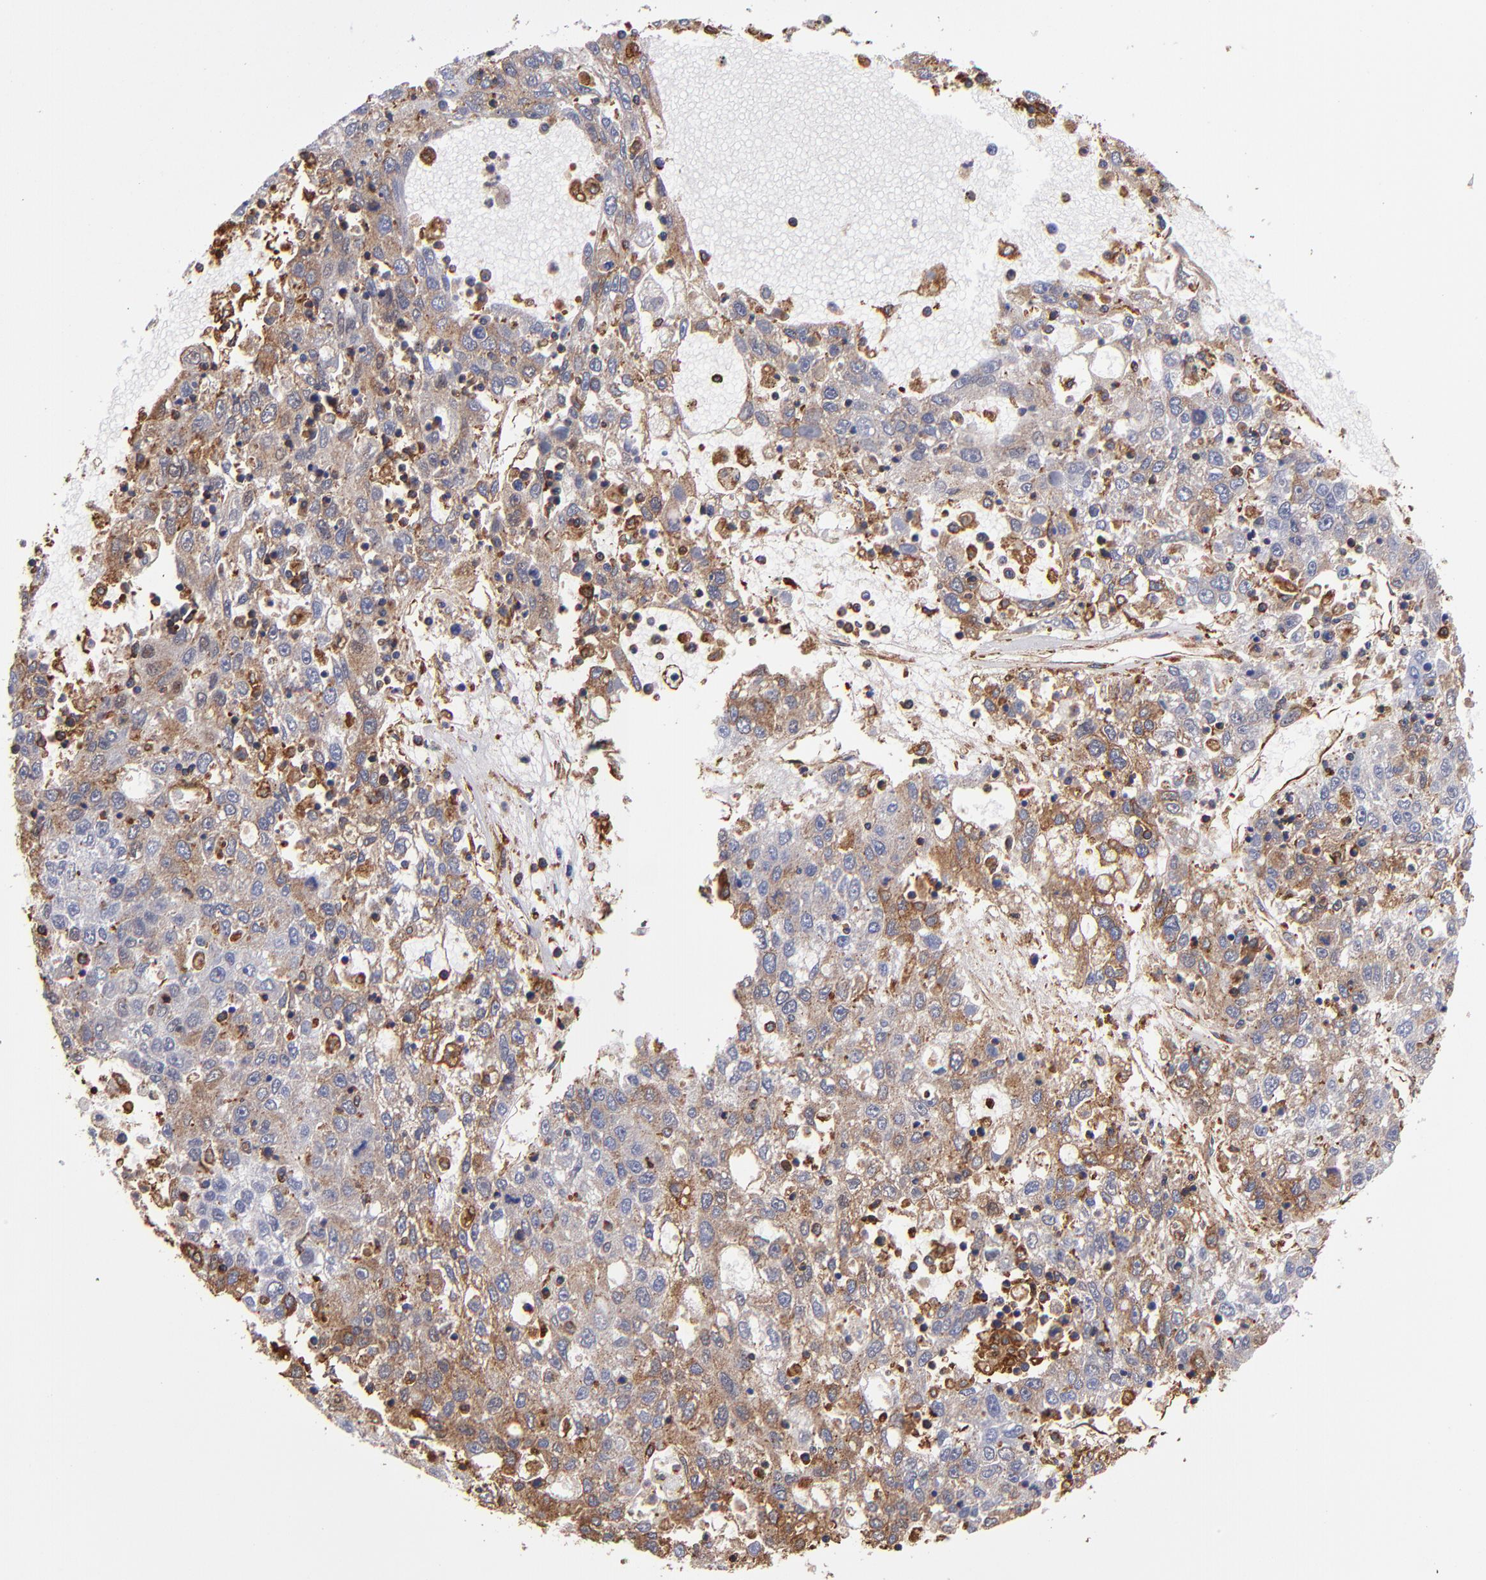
{"staining": {"intensity": "weak", "quantity": "<25%", "location": "cytoplasmic/membranous"}, "tissue": "liver cancer", "cell_type": "Tumor cells", "image_type": "cancer", "snomed": [{"axis": "morphology", "description": "Carcinoma, Hepatocellular, NOS"}, {"axis": "topography", "description": "Liver"}], "caption": "Image shows no significant protein staining in tumor cells of liver hepatocellular carcinoma.", "gene": "MVP", "patient": {"sex": "male", "age": 49}}